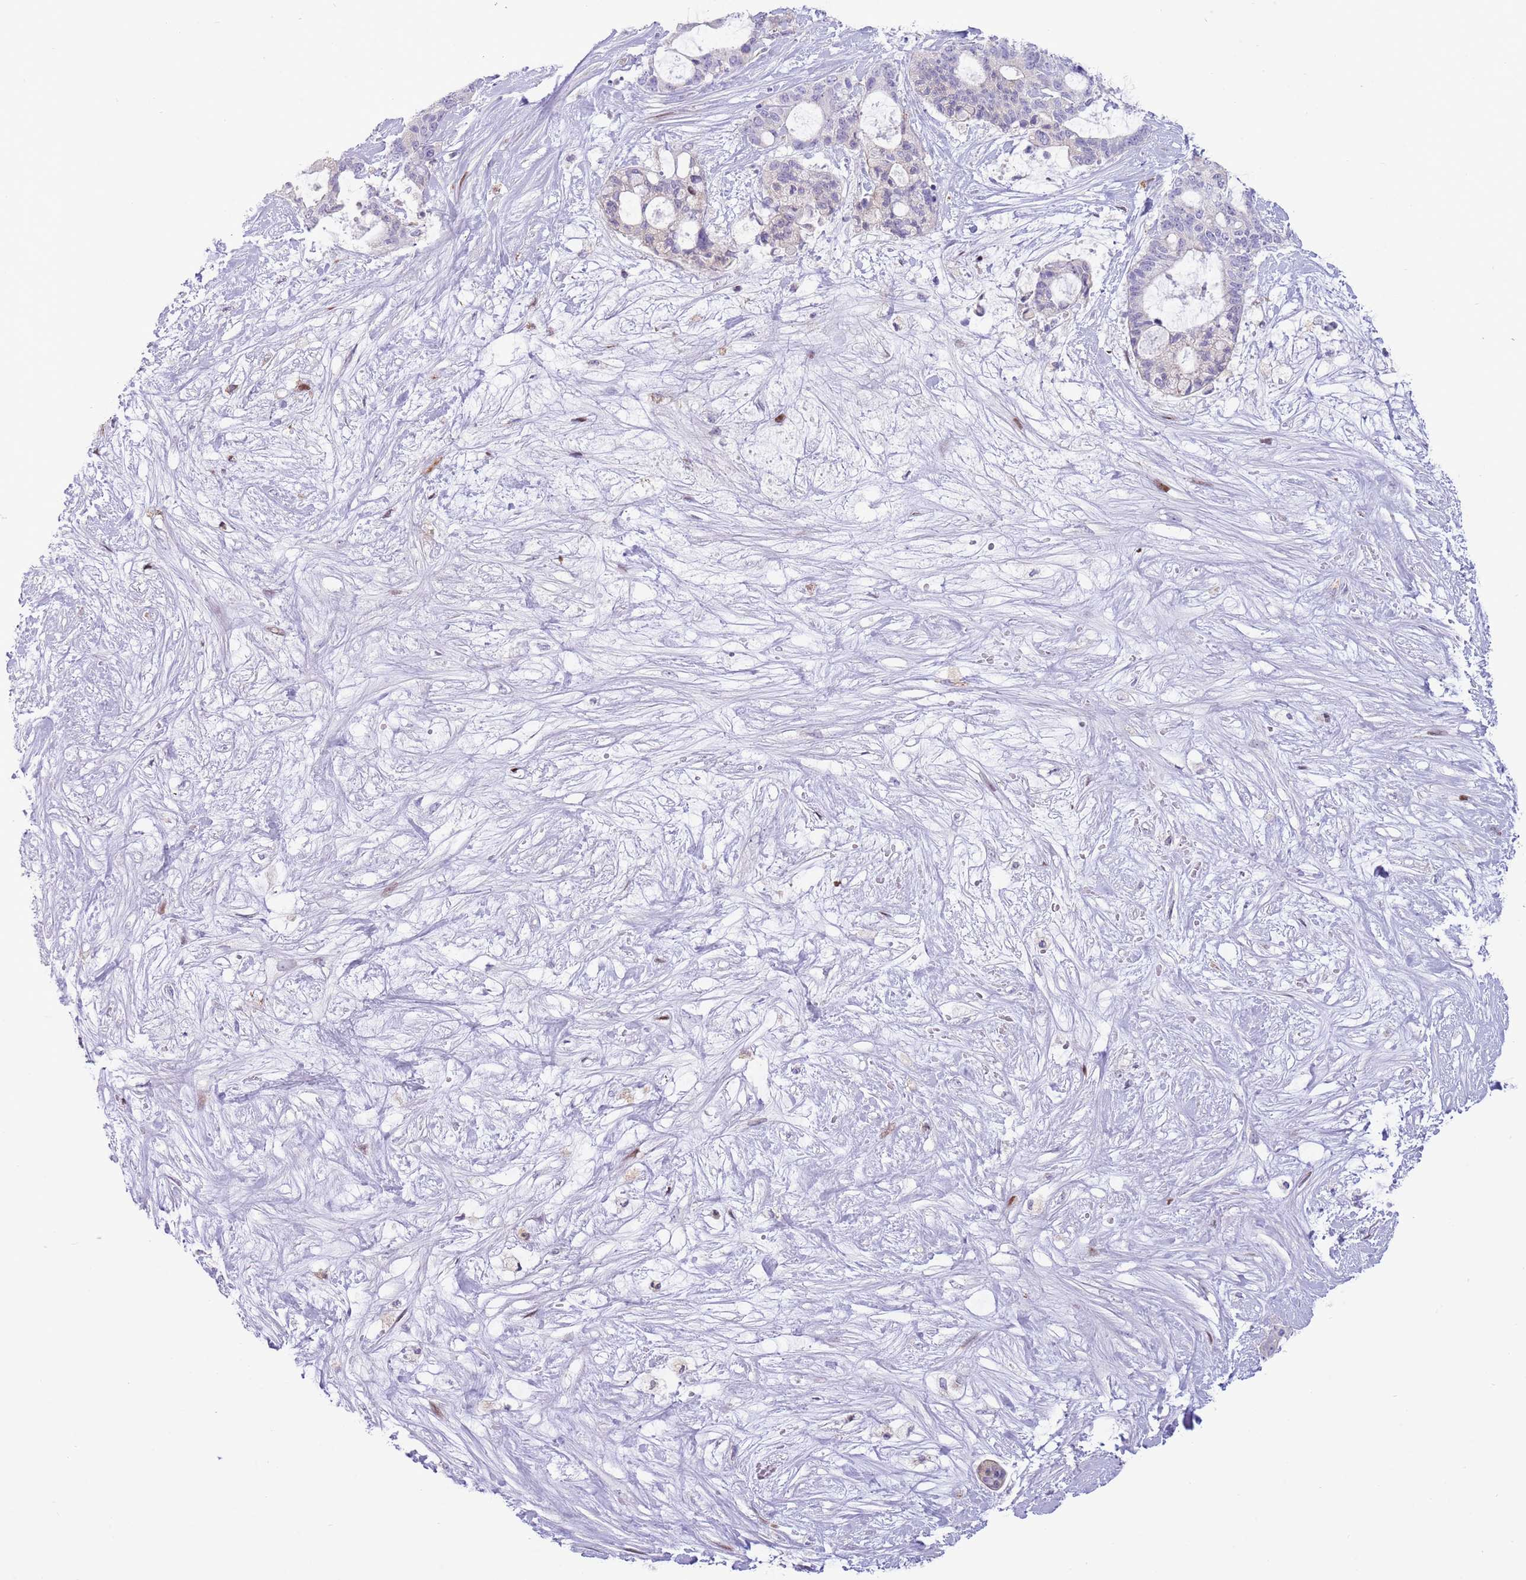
{"staining": {"intensity": "negative", "quantity": "none", "location": "none"}, "tissue": "liver cancer", "cell_type": "Tumor cells", "image_type": "cancer", "snomed": [{"axis": "morphology", "description": "Normal tissue, NOS"}, {"axis": "morphology", "description": "Cholangiocarcinoma"}, {"axis": "topography", "description": "Liver"}, {"axis": "topography", "description": "Peripheral nerve tissue"}], "caption": "A micrograph of liver cholangiocarcinoma stained for a protein reveals no brown staining in tumor cells.", "gene": "ANO8", "patient": {"sex": "female", "age": 73}}